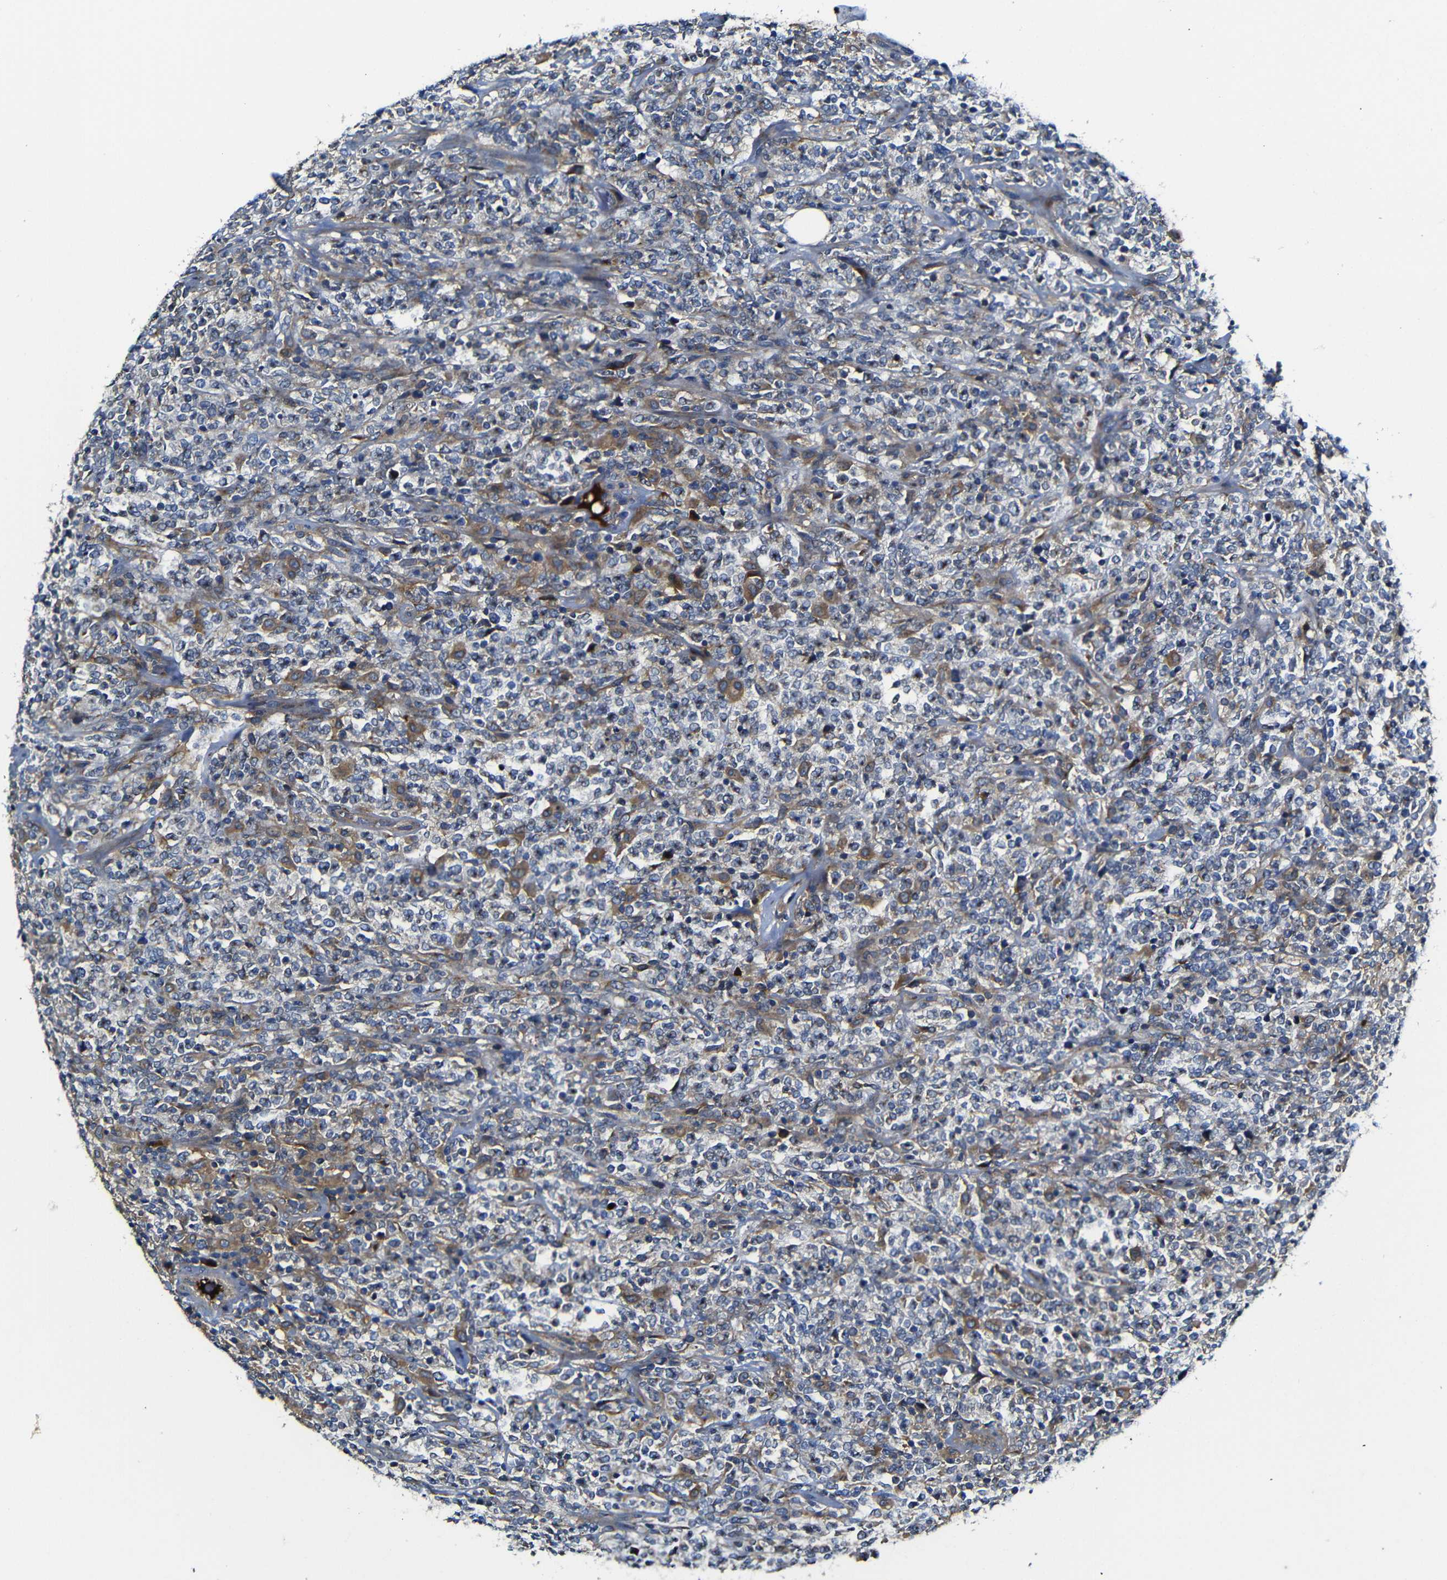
{"staining": {"intensity": "moderate", "quantity": "<25%", "location": "cytoplasmic/membranous"}, "tissue": "lymphoma", "cell_type": "Tumor cells", "image_type": "cancer", "snomed": [{"axis": "morphology", "description": "Malignant lymphoma, non-Hodgkin's type, High grade"}, {"axis": "topography", "description": "Soft tissue"}], "caption": "Tumor cells show moderate cytoplasmic/membranous staining in approximately <25% of cells in malignant lymphoma, non-Hodgkin's type (high-grade).", "gene": "CLCC1", "patient": {"sex": "male", "age": 18}}